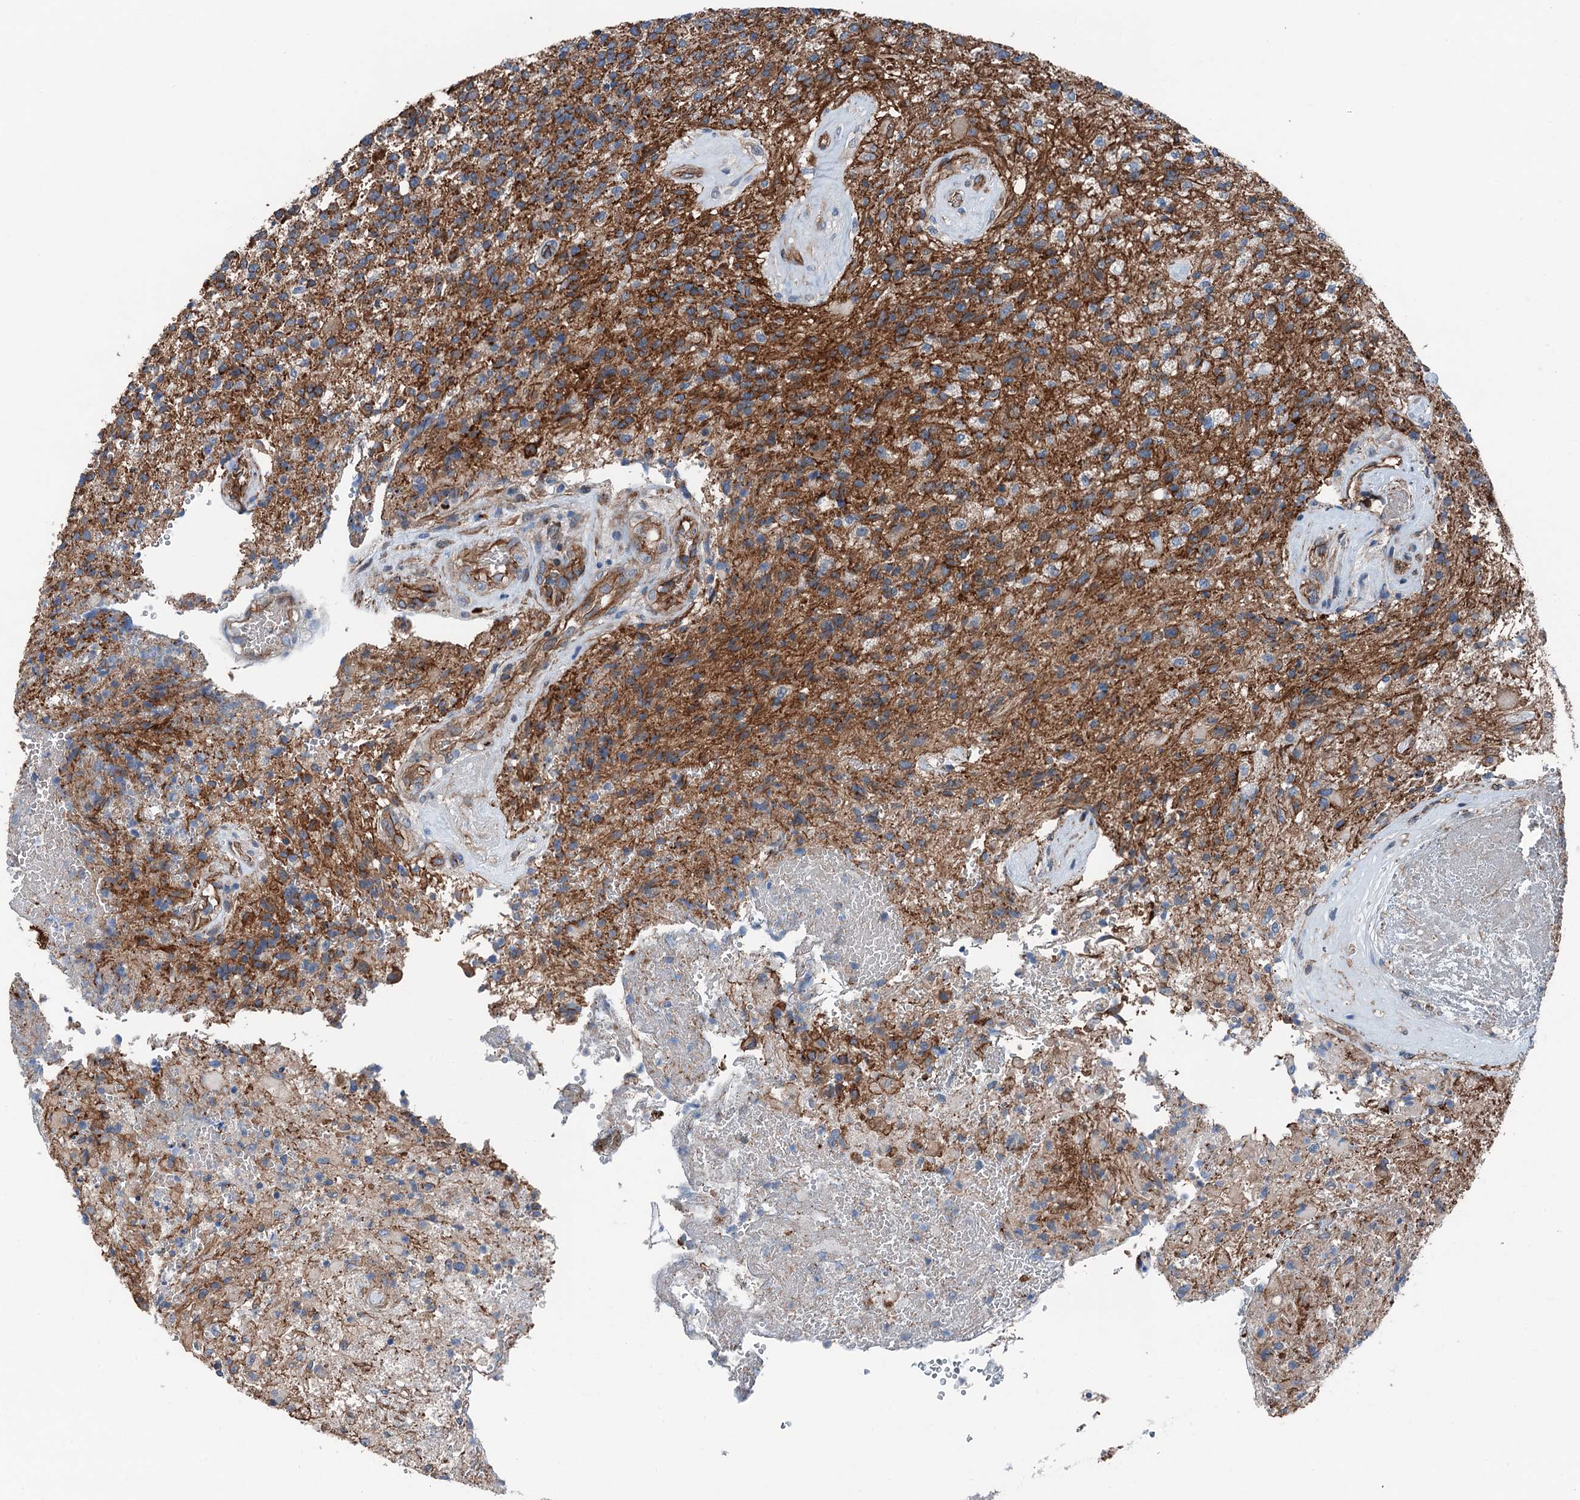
{"staining": {"intensity": "moderate", "quantity": ">75%", "location": "cytoplasmic/membranous"}, "tissue": "glioma", "cell_type": "Tumor cells", "image_type": "cancer", "snomed": [{"axis": "morphology", "description": "Glioma, malignant, High grade"}, {"axis": "topography", "description": "Brain"}], "caption": "Human malignant glioma (high-grade) stained for a protein (brown) reveals moderate cytoplasmic/membranous positive staining in approximately >75% of tumor cells.", "gene": "NMRAL1", "patient": {"sex": "male", "age": 56}}